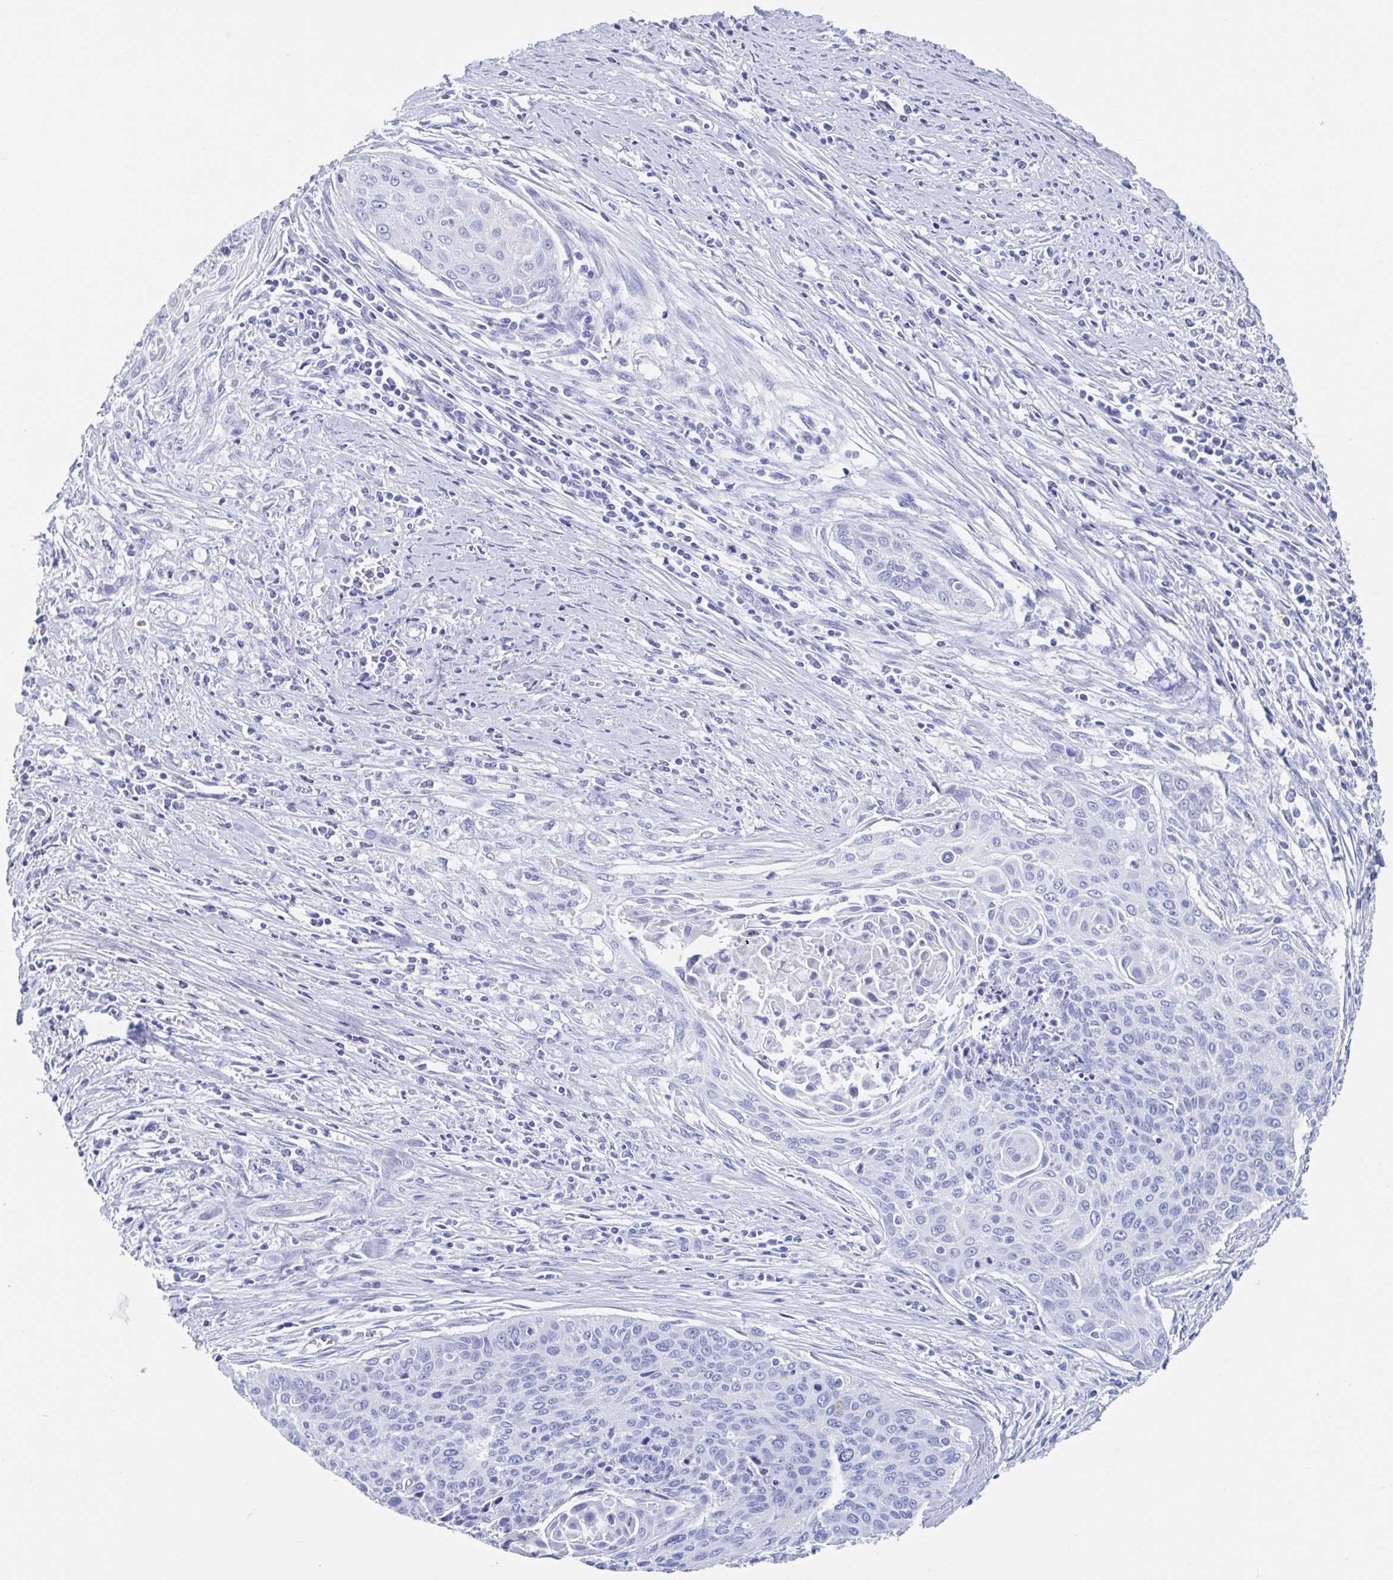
{"staining": {"intensity": "negative", "quantity": "none", "location": "none"}, "tissue": "cervical cancer", "cell_type": "Tumor cells", "image_type": "cancer", "snomed": [{"axis": "morphology", "description": "Squamous cell carcinoma, NOS"}, {"axis": "topography", "description": "Cervix"}], "caption": "The image exhibits no staining of tumor cells in cervical cancer (squamous cell carcinoma).", "gene": "C10orf53", "patient": {"sex": "female", "age": 55}}